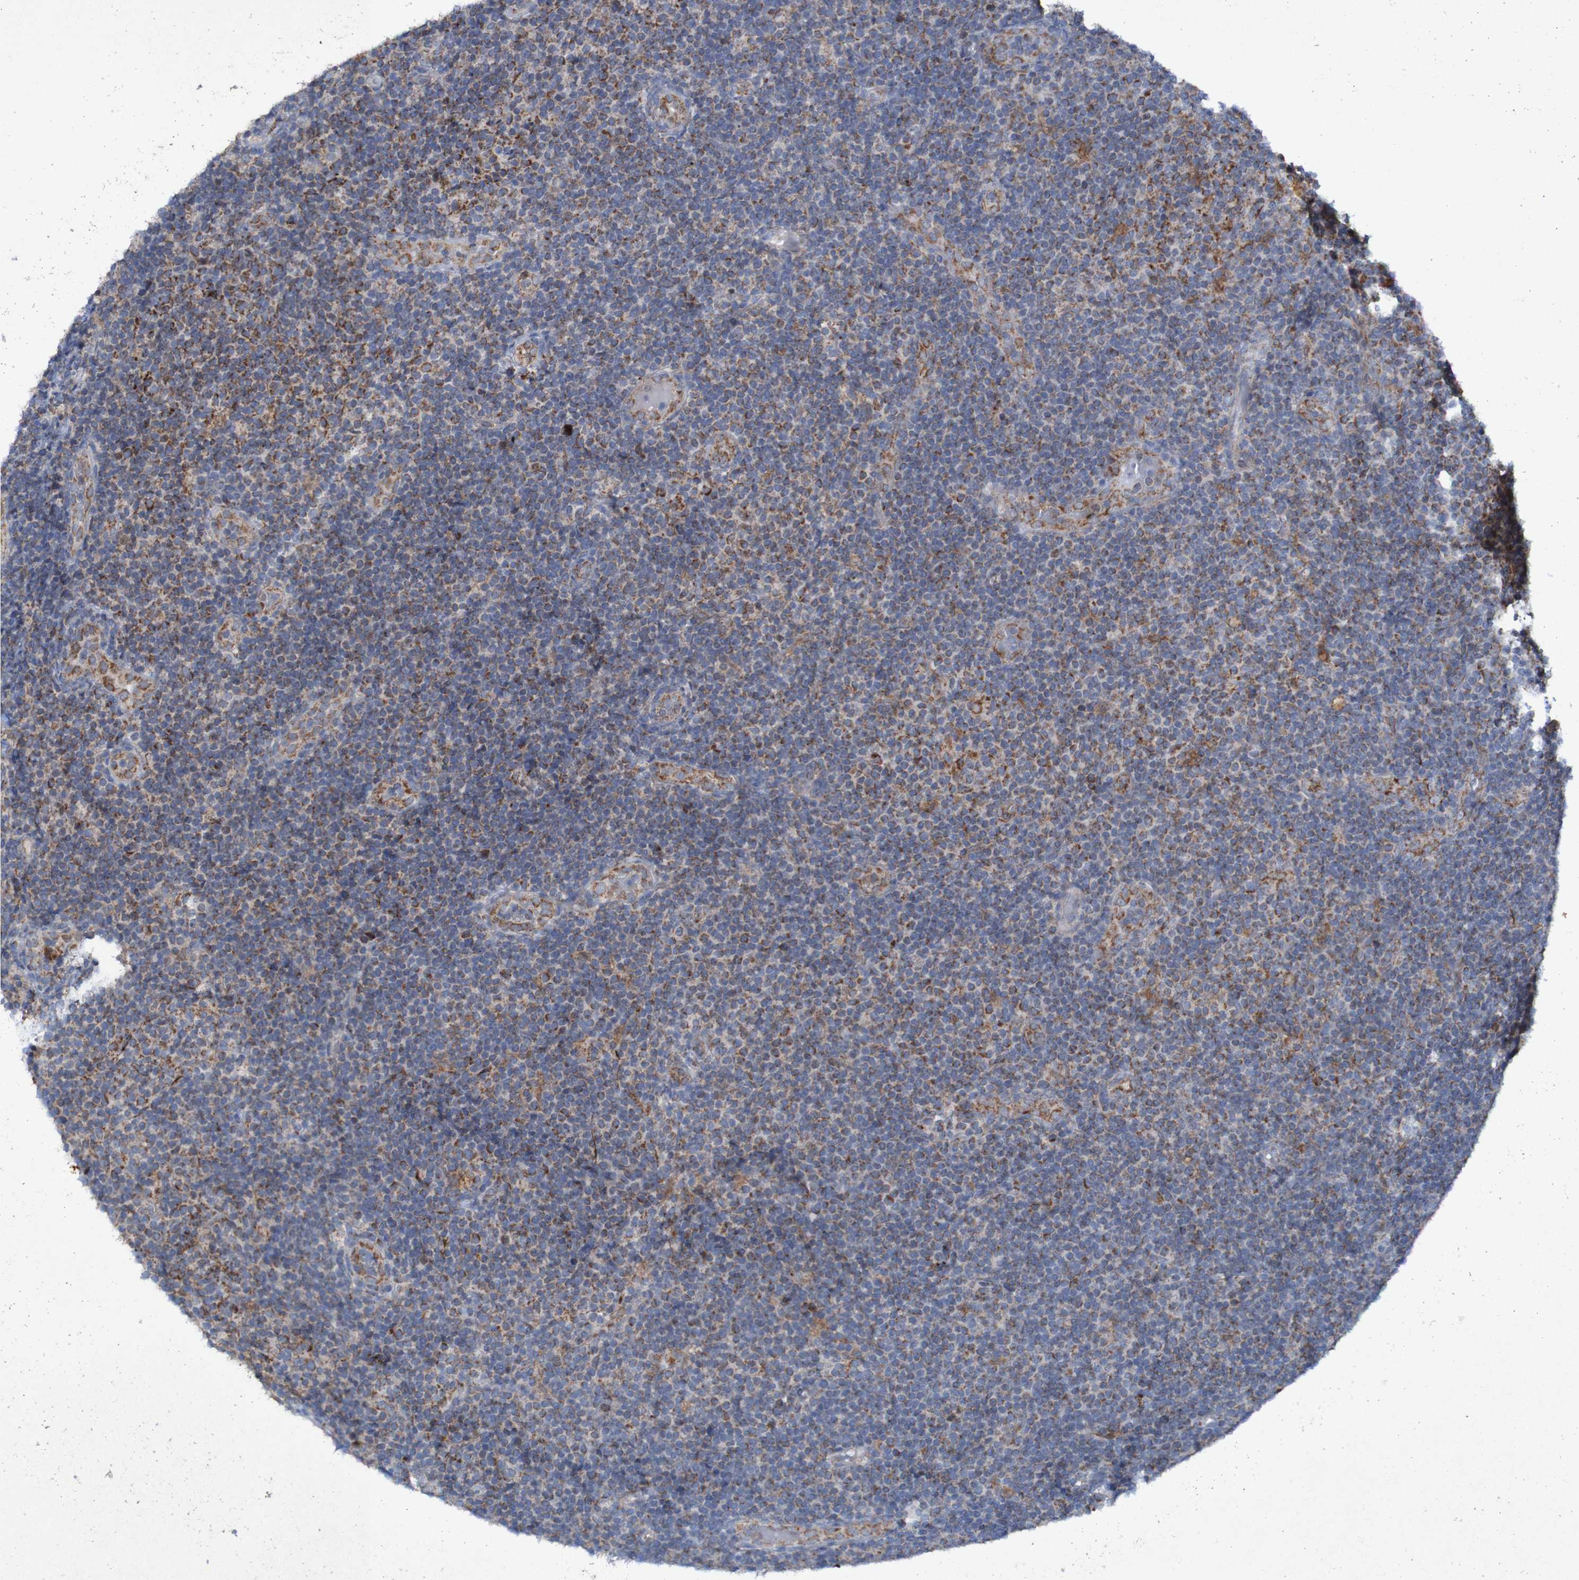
{"staining": {"intensity": "moderate", "quantity": ">75%", "location": "cytoplasmic/membranous"}, "tissue": "lymphoma", "cell_type": "Tumor cells", "image_type": "cancer", "snomed": [{"axis": "morphology", "description": "Malignant lymphoma, non-Hodgkin's type, Low grade"}, {"axis": "topography", "description": "Lymph node"}], "caption": "Immunohistochemistry staining of lymphoma, which exhibits medium levels of moderate cytoplasmic/membranous expression in about >75% of tumor cells indicating moderate cytoplasmic/membranous protein expression. The staining was performed using DAB (3,3'-diaminobenzidine) (brown) for protein detection and nuclei were counterstained in hematoxylin (blue).", "gene": "CCDC51", "patient": {"sex": "male", "age": 83}}